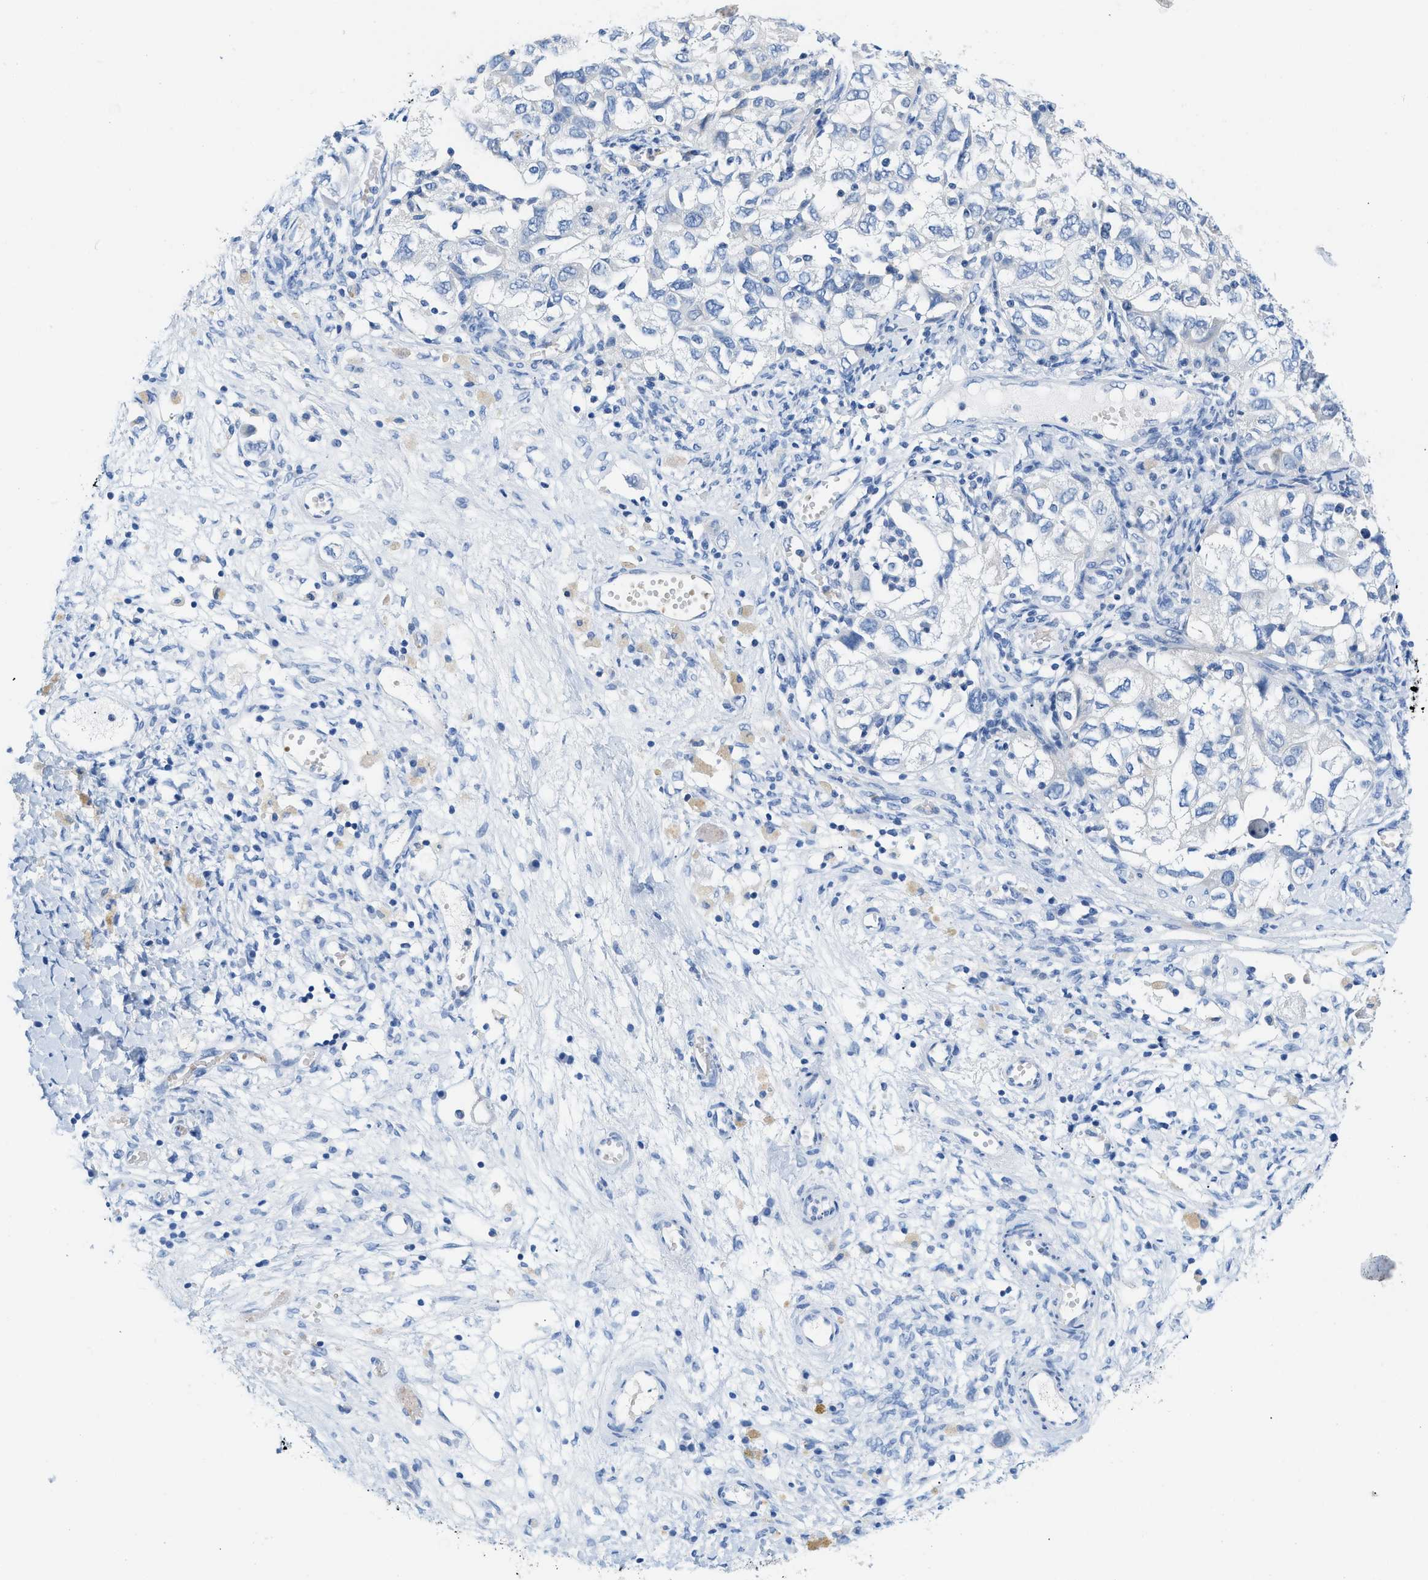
{"staining": {"intensity": "negative", "quantity": "none", "location": "none"}, "tissue": "ovarian cancer", "cell_type": "Tumor cells", "image_type": "cancer", "snomed": [{"axis": "morphology", "description": "Carcinoma, NOS"}, {"axis": "morphology", "description": "Cystadenocarcinoma, serous, NOS"}, {"axis": "topography", "description": "Ovary"}], "caption": "A high-resolution micrograph shows immunohistochemistry staining of ovarian cancer, which demonstrates no significant staining in tumor cells.", "gene": "BPGM", "patient": {"sex": "female", "age": 69}}